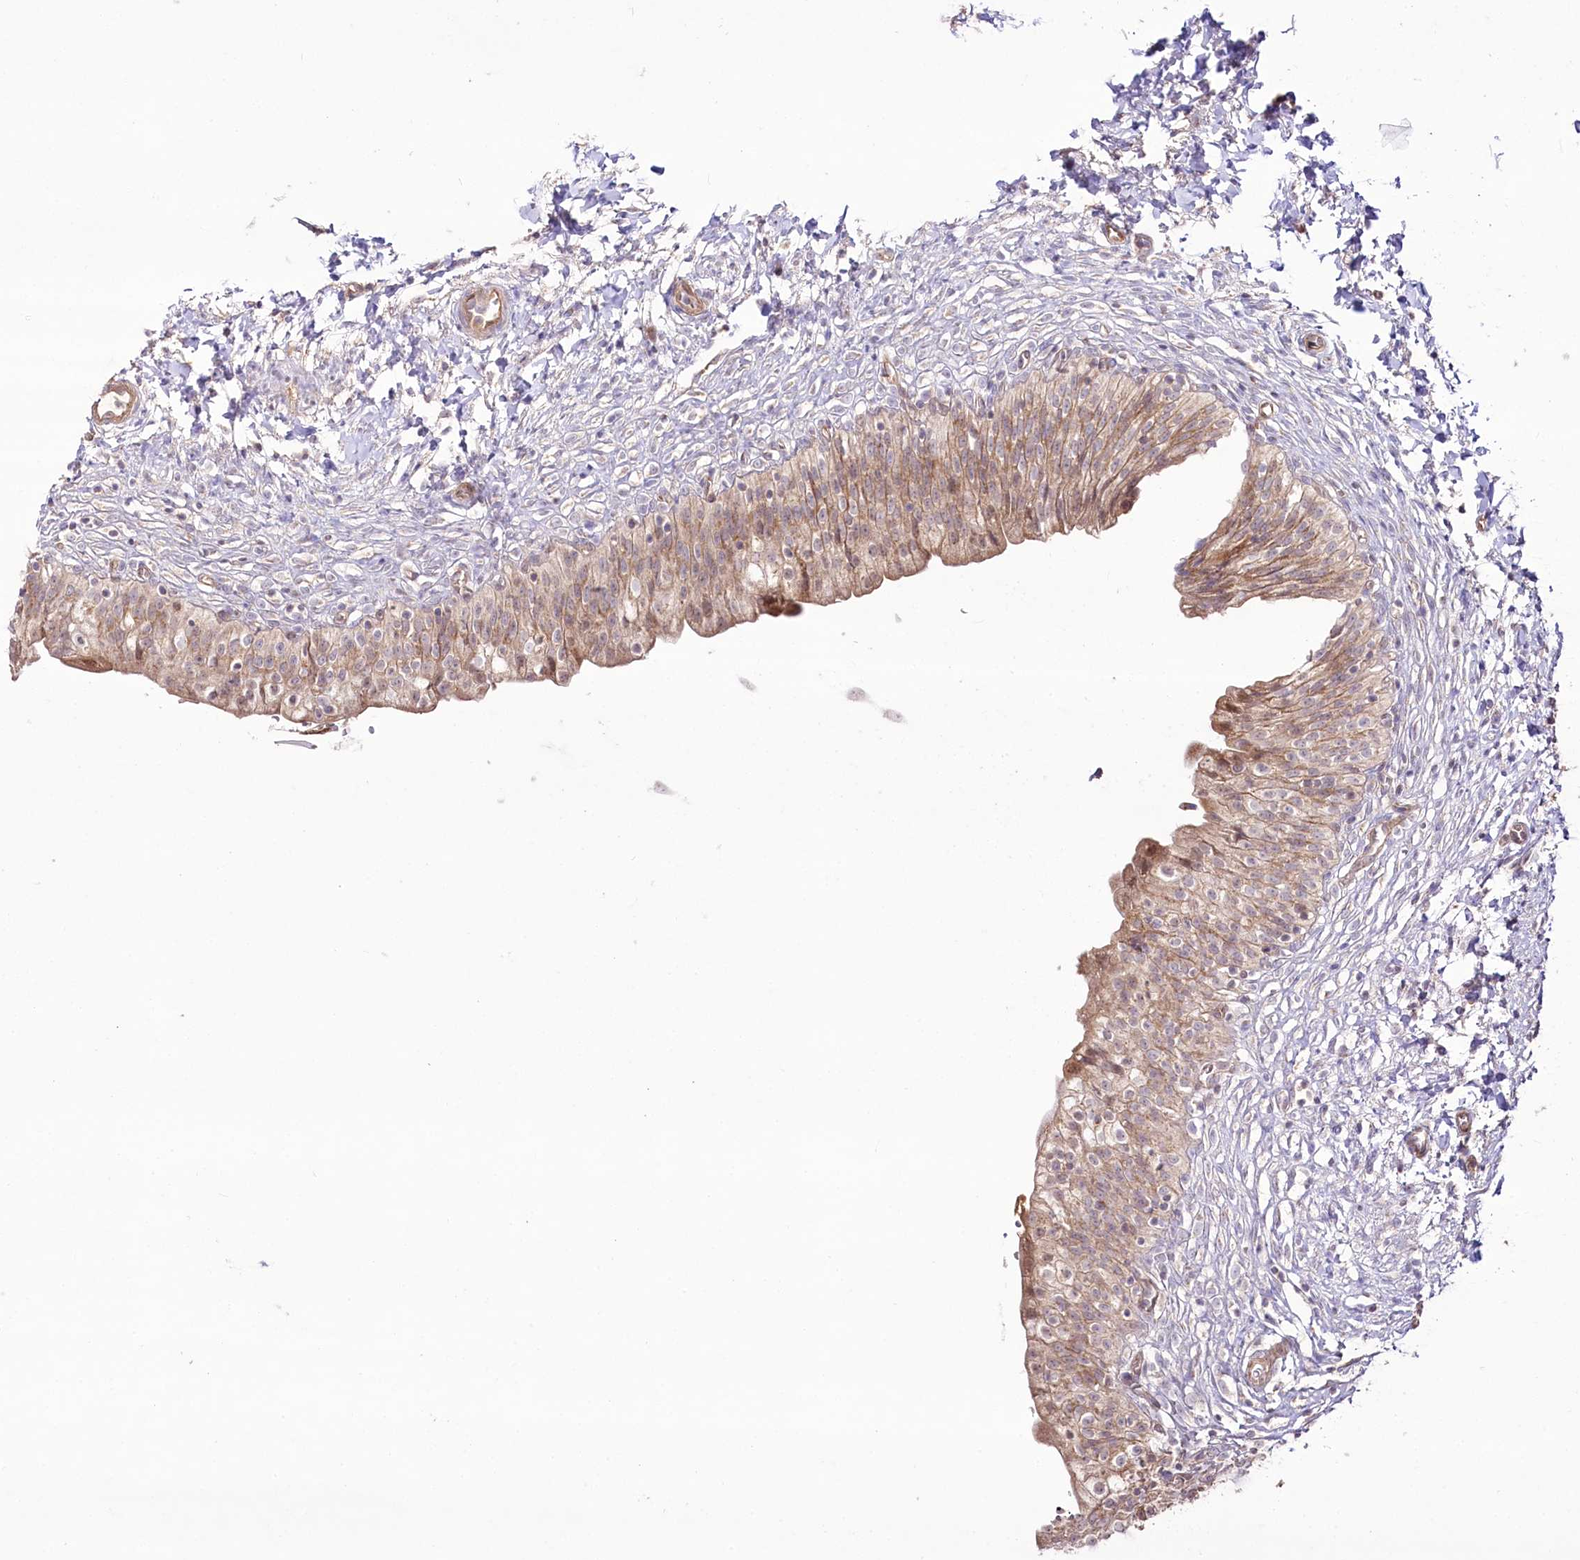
{"staining": {"intensity": "moderate", "quantity": ">75%", "location": "cytoplasmic/membranous"}, "tissue": "urinary bladder", "cell_type": "Urothelial cells", "image_type": "normal", "snomed": [{"axis": "morphology", "description": "Normal tissue, NOS"}, {"axis": "topography", "description": "Urinary bladder"}], "caption": "IHC of benign urinary bladder shows medium levels of moderate cytoplasmic/membranous positivity in approximately >75% of urothelial cells. (Brightfield microscopy of DAB IHC at high magnification).", "gene": "REXO2", "patient": {"sex": "male", "age": 55}}